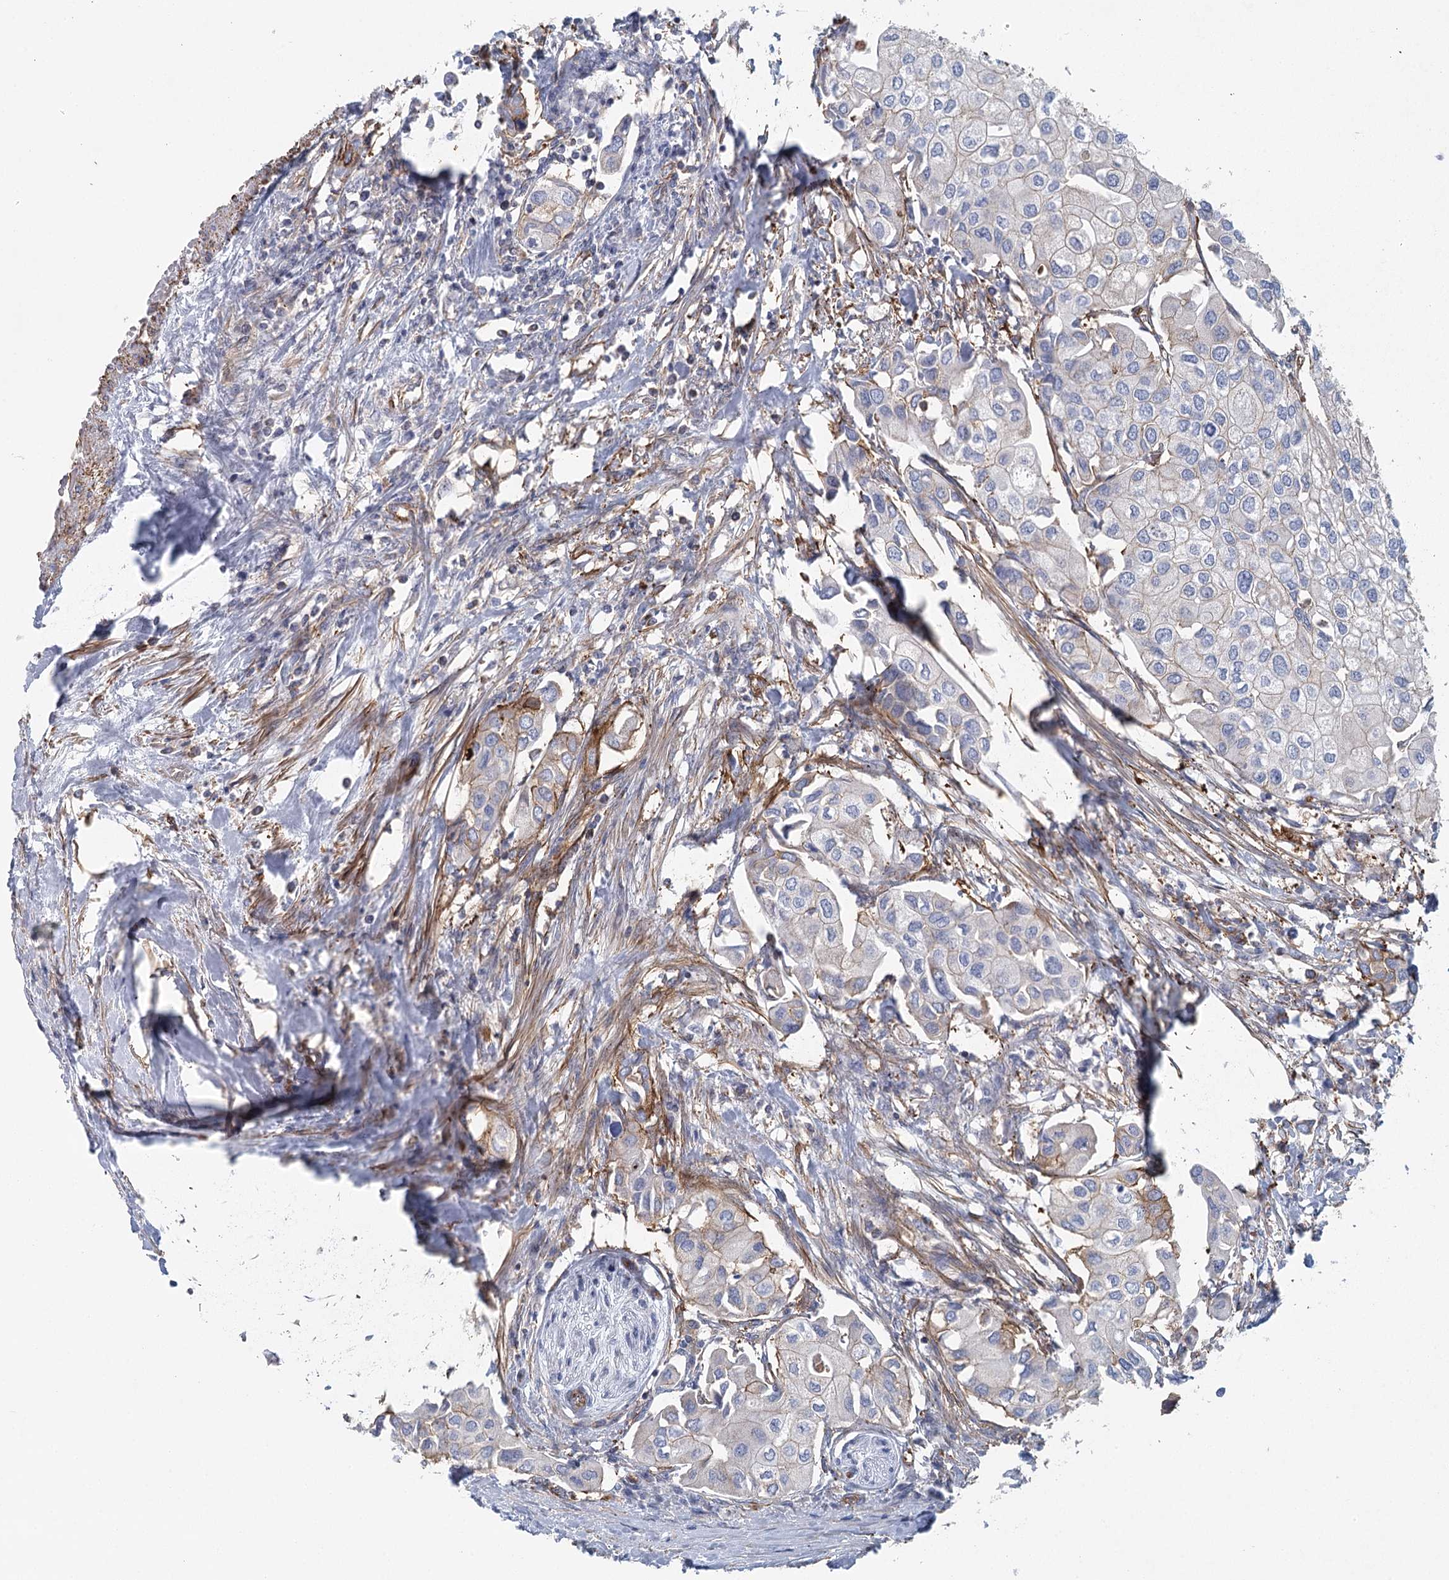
{"staining": {"intensity": "negative", "quantity": "none", "location": "none"}, "tissue": "urothelial cancer", "cell_type": "Tumor cells", "image_type": "cancer", "snomed": [{"axis": "morphology", "description": "Urothelial carcinoma, High grade"}, {"axis": "topography", "description": "Urinary bladder"}], "caption": "Human urothelial cancer stained for a protein using immunohistochemistry (IHC) exhibits no expression in tumor cells.", "gene": "IFT46", "patient": {"sex": "male", "age": 64}}